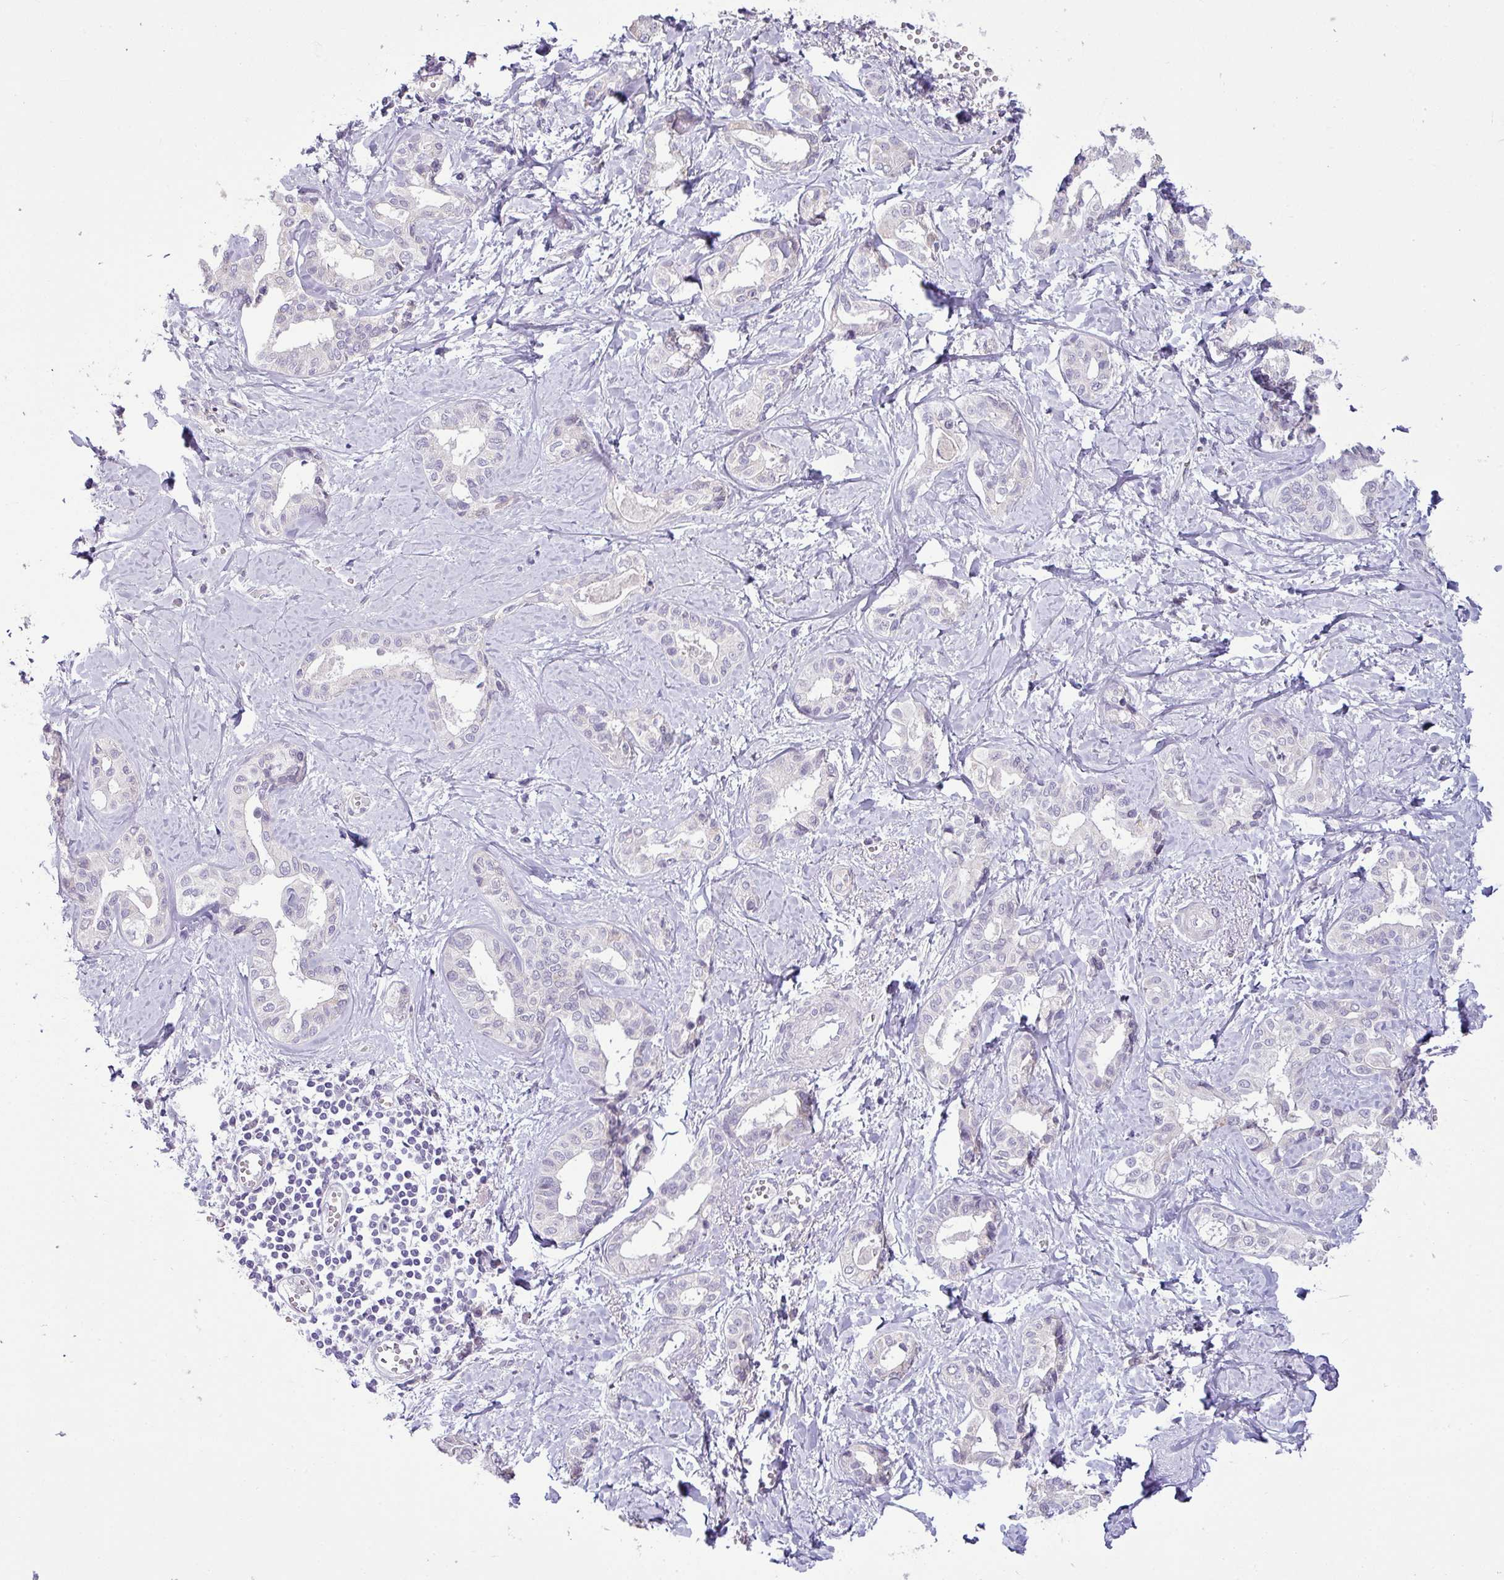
{"staining": {"intensity": "negative", "quantity": "none", "location": "none"}, "tissue": "liver cancer", "cell_type": "Tumor cells", "image_type": "cancer", "snomed": [{"axis": "morphology", "description": "Cholangiocarcinoma"}, {"axis": "topography", "description": "Liver"}], "caption": "A histopathology image of human liver cholangiocarcinoma is negative for staining in tumor cells.", "gene": "HBEGF", "patient": {"sex": "female", "age": 77}}